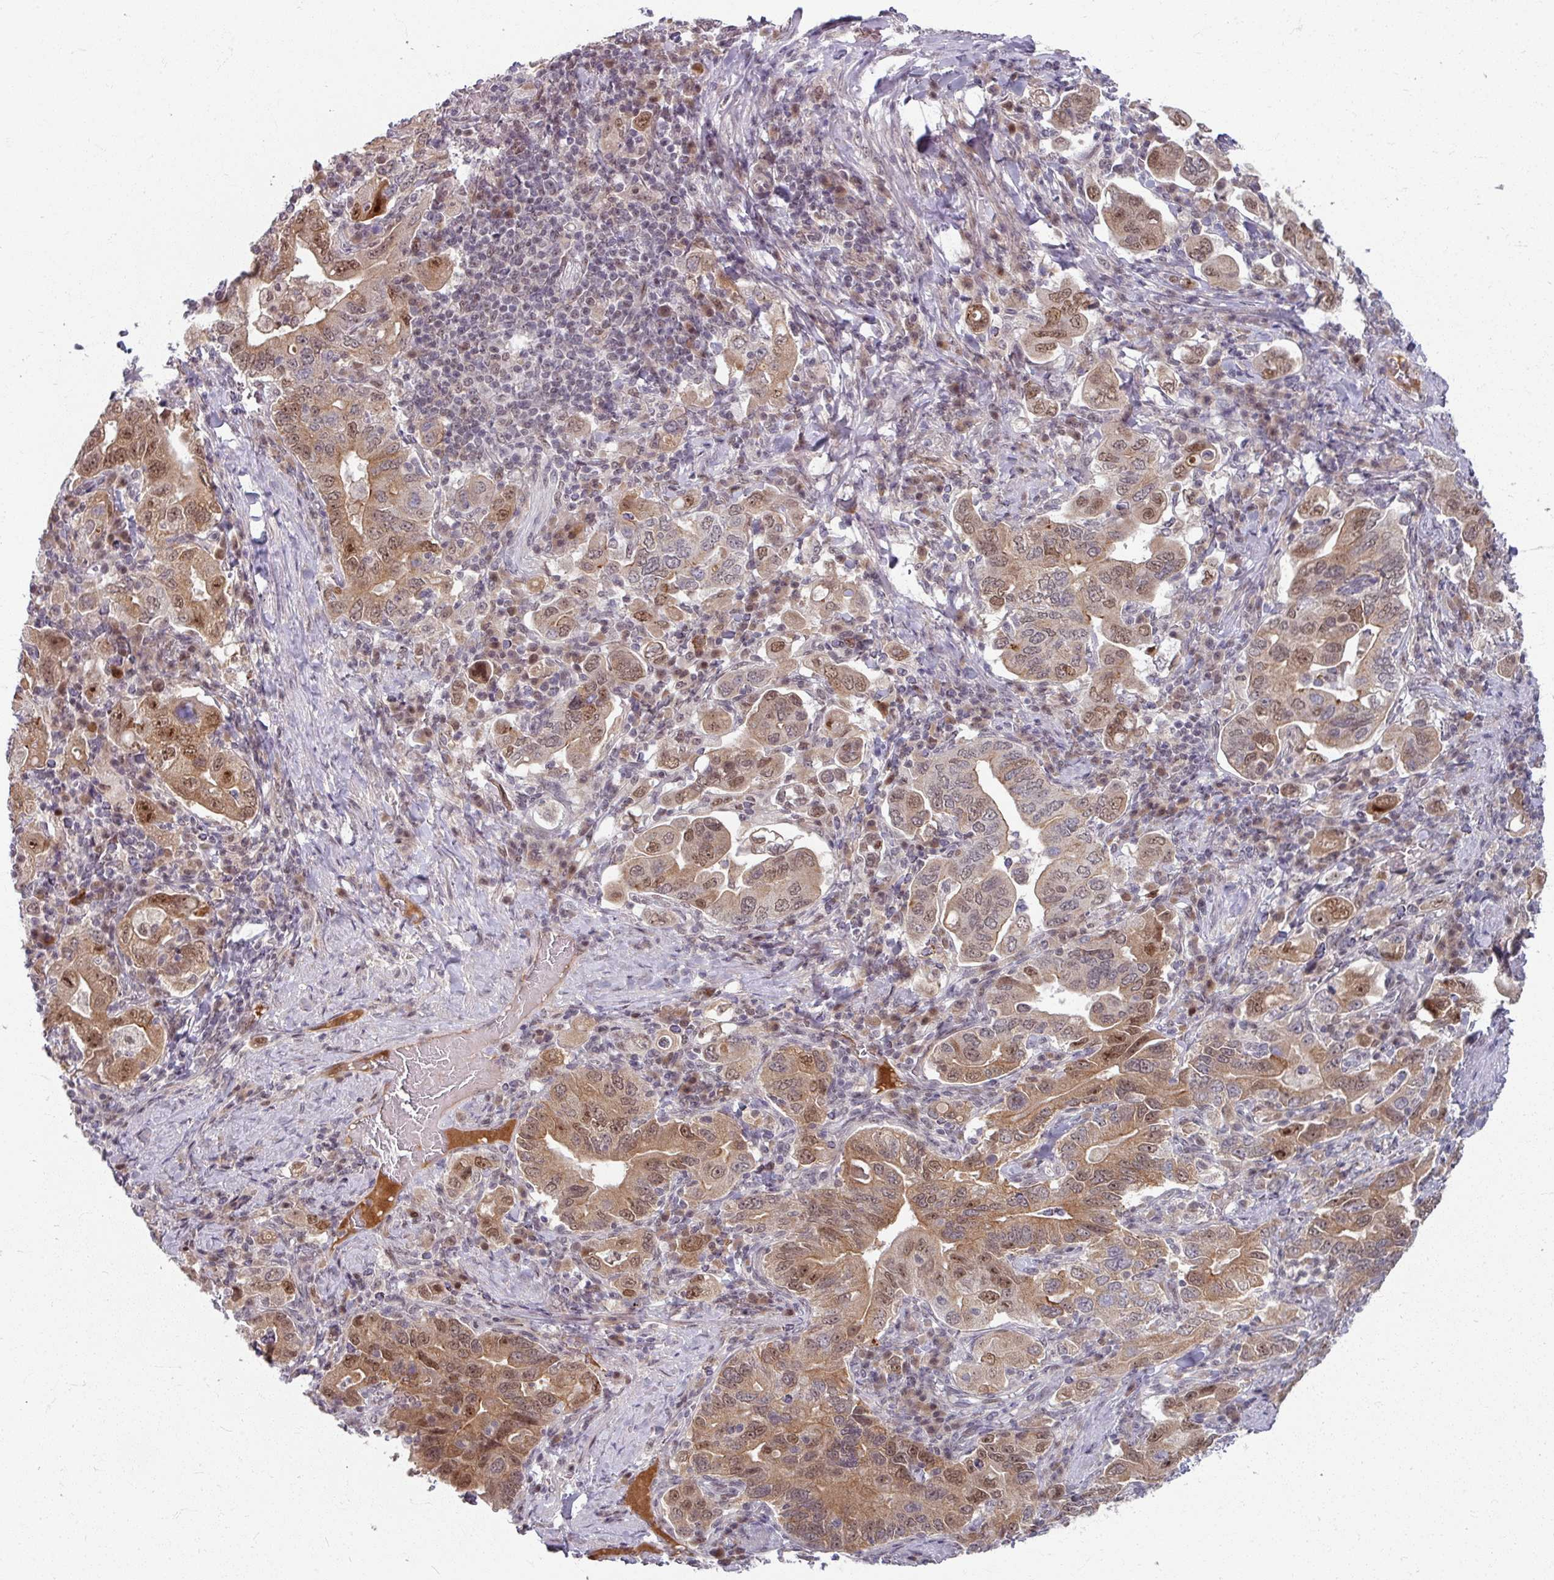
{"staining": {"intensity": "moderate", "quantity": ">75%", "location": "cytoplasmic/membranous,nuclear"}, "tissue": "stomach cancer", "cell_type": "Tumor cells", "image_type": "cancer", "snomed": [{"axis": "morphology", "description": "Adenocarcinoma, NOS"}, {"axis": "topography", "description": "Stomach, upper"}, {"axis": "topography", "description": "Stomach"}], "caption": "Tumor cells demonstrate medium levels of moderate cytoplasmic/membranous and nuclear staining in approximately >75% of cells in human stomach cancer (adenocarcinoma).", "gene": "KLC3", "patient": {"sex": "male", "age": 62}}